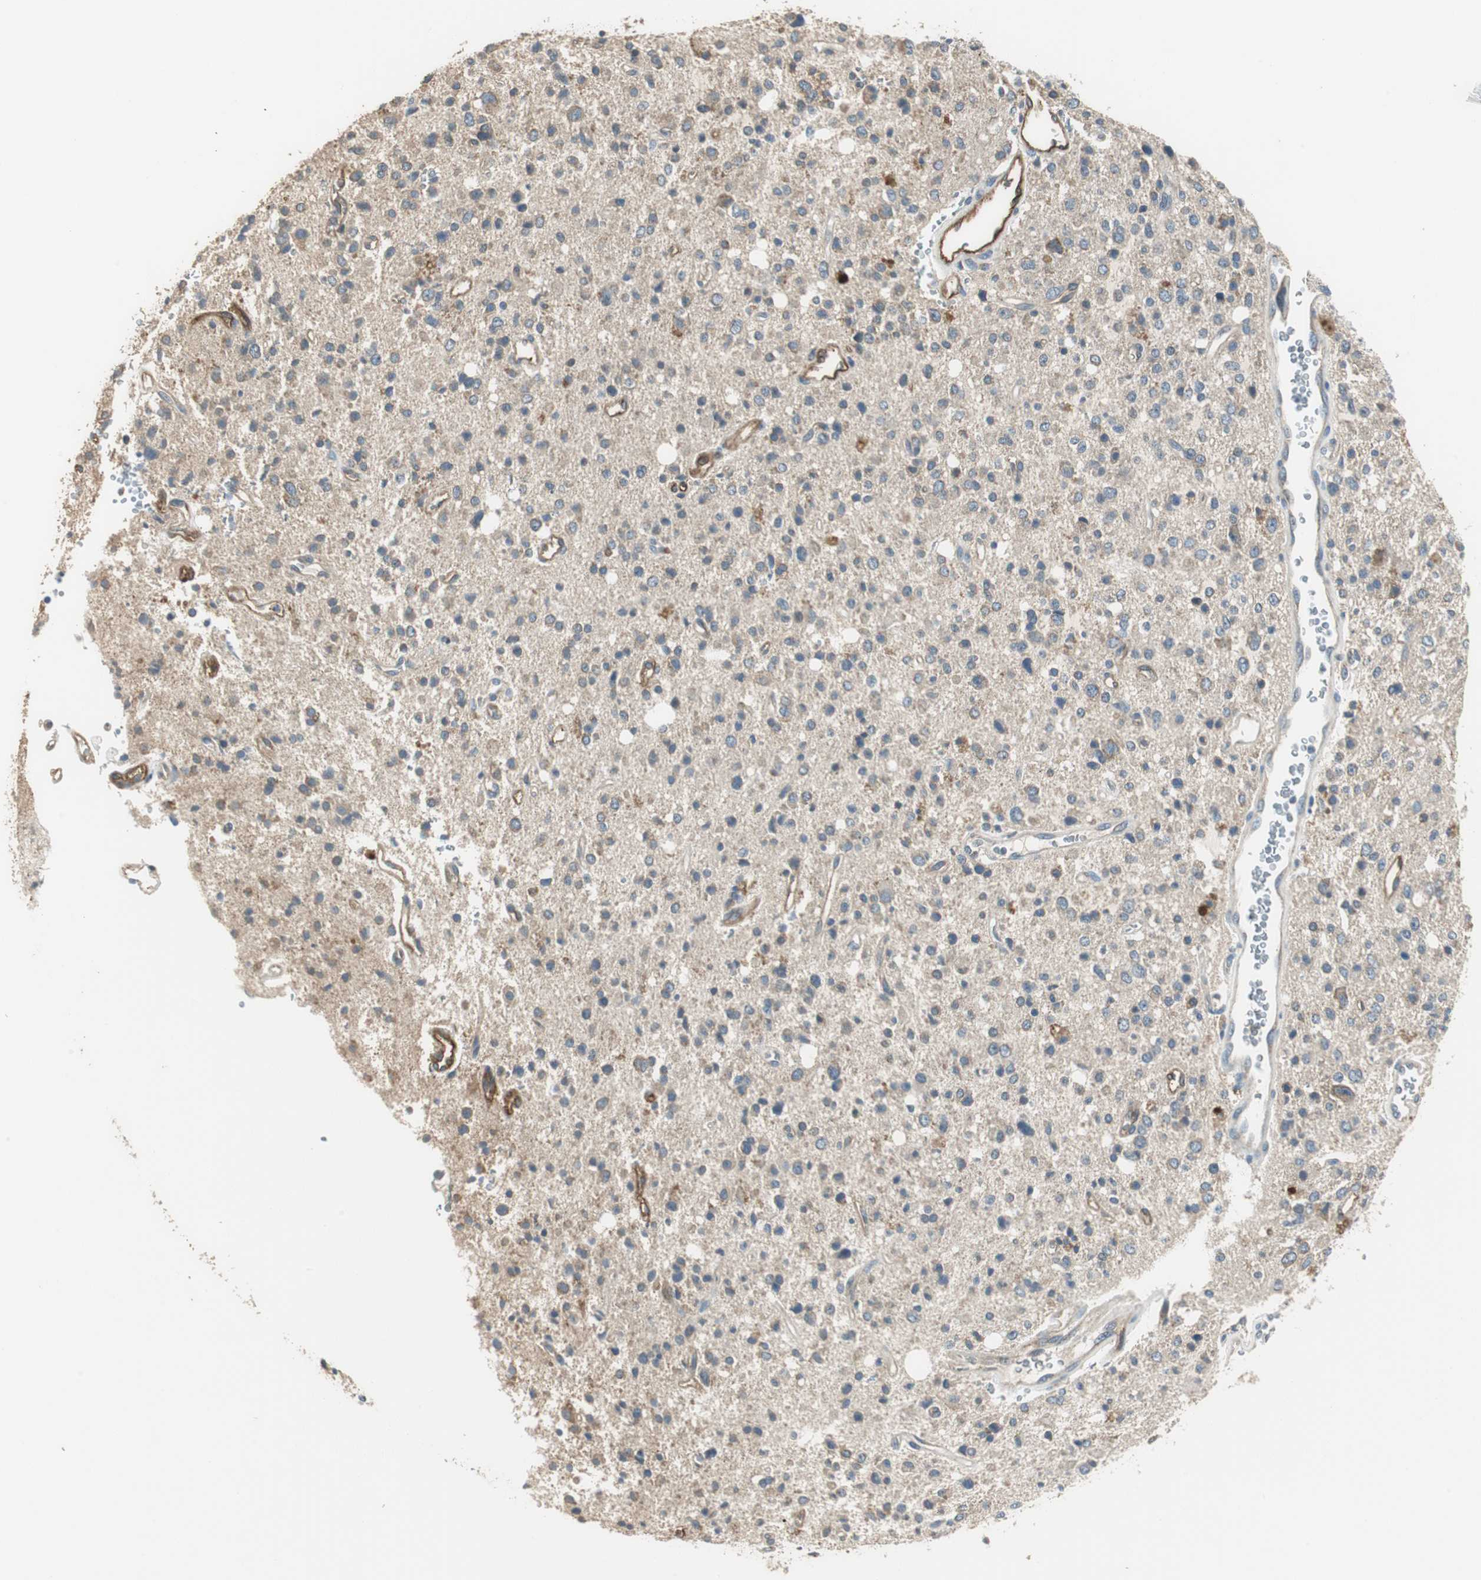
{"staining": {"intensity": "weak", "quantity": ">75%", "location": "cytoplasmic/membranous"}, "tissue": "glioma", "cell_type": "Tumor cells", "image_type": "cancer", "snomed": [{"axis": "morphology", "description": "Glioma, malignant, High grade"}, {"axis": "topography", "description": "Brain"}], "caption": "The immunohistochemical stain shows weak cytoplasmic/membranous positivity in tumor cells of malignant glioma (high-grade) tissue. (Brightfield microscopy of DAB IHC at high magnification).", "gene": "MSTO1", "patient": {"sex": "male", "age": 47}}